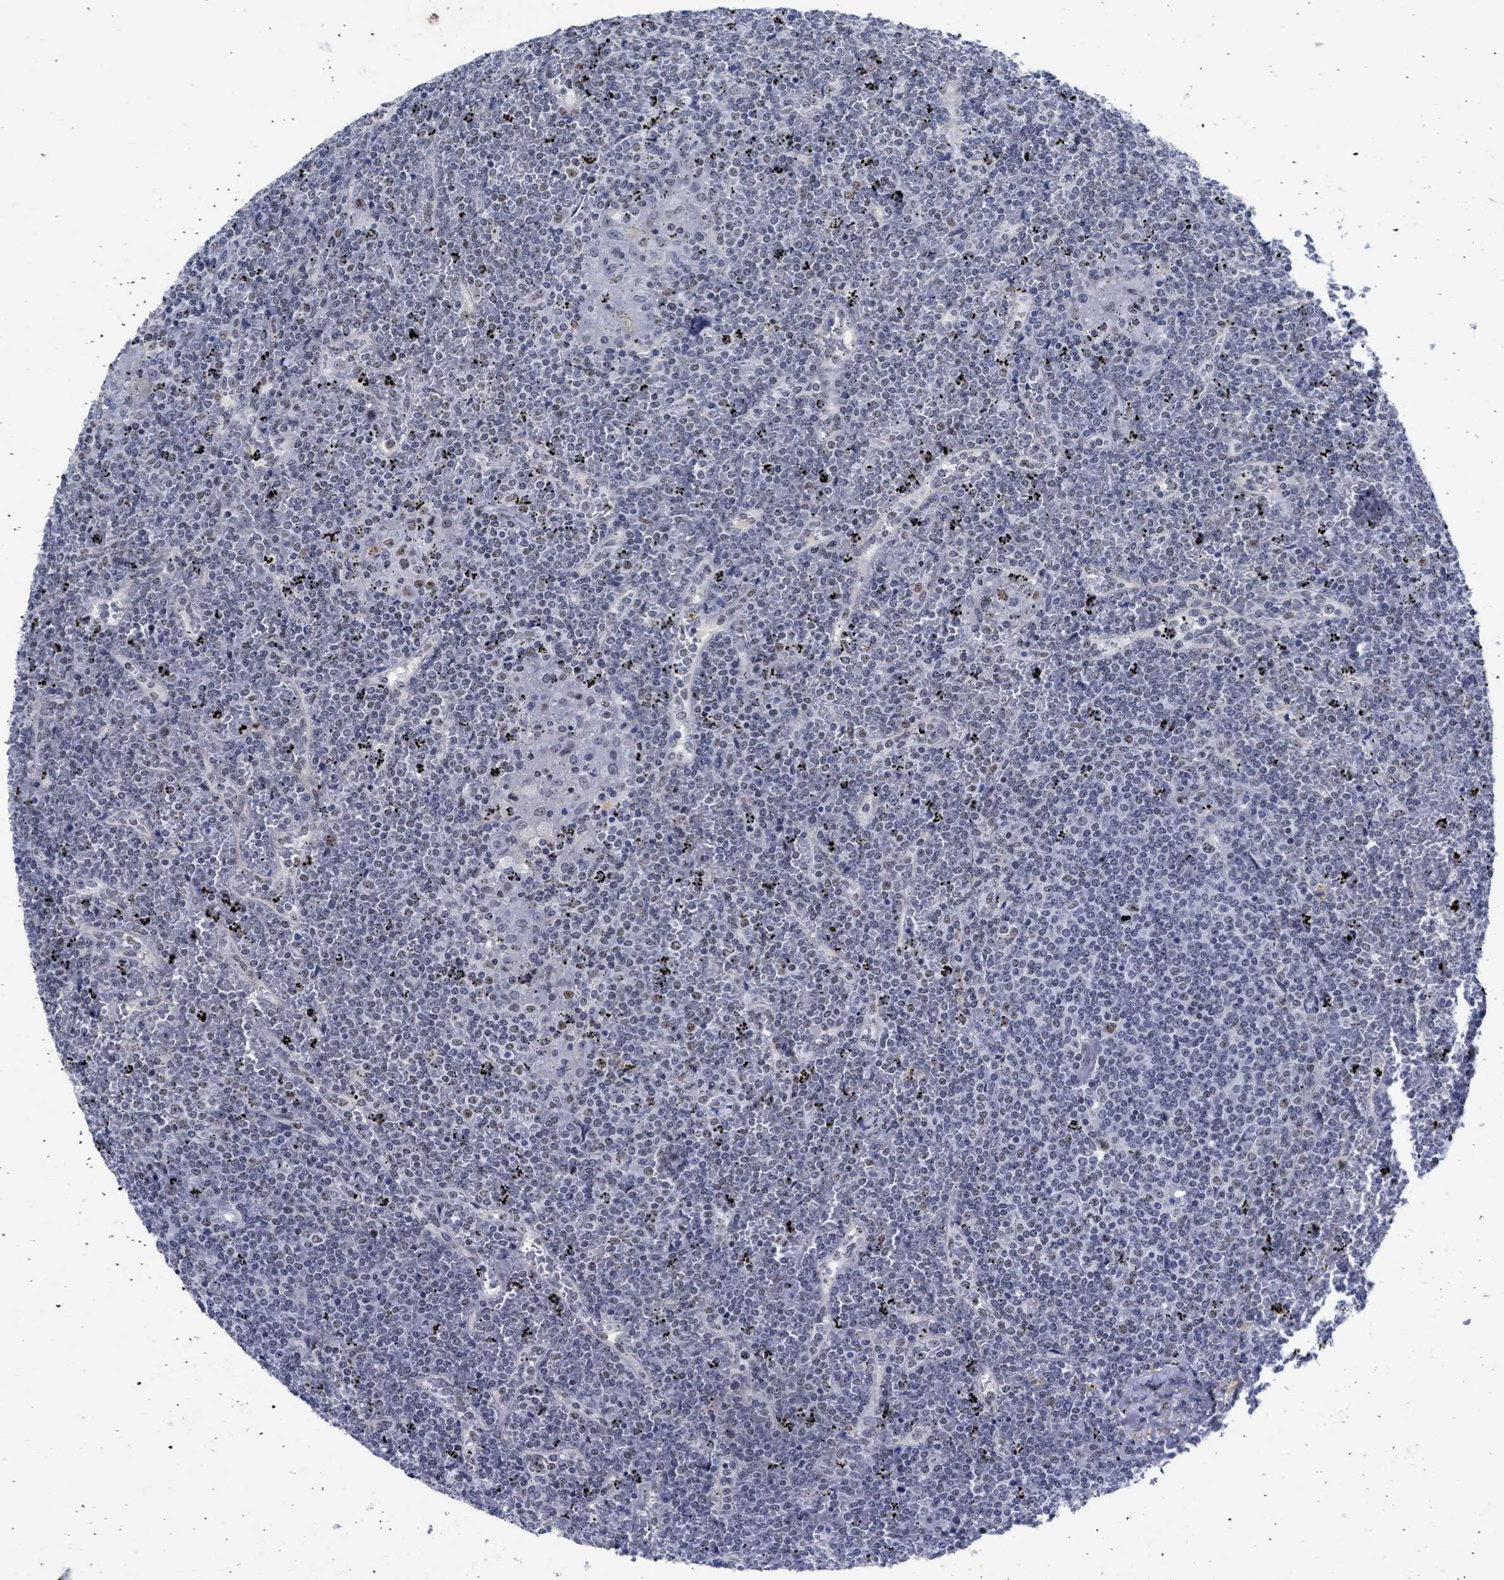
{"staining": {"intensity": "weak", "quantity": "<25%", "location": "nuclear"}, "tissue": "lymphoma", "cell_type": "Tumor cells", "image_type": "cancer", "snomed": [{"axis": "morphology", "description": "Malignant lymphoma, non-Hodgkin's type, Low grade"}, {"axis": "topography", "description": "Spleen"}], "caption": "There is no significant expression in tumor cells of low-grade malignant lymphoma, non-Hodgkin's type.", "gene": "DDX41", "patient": {"sex": "female", "age": 19}}